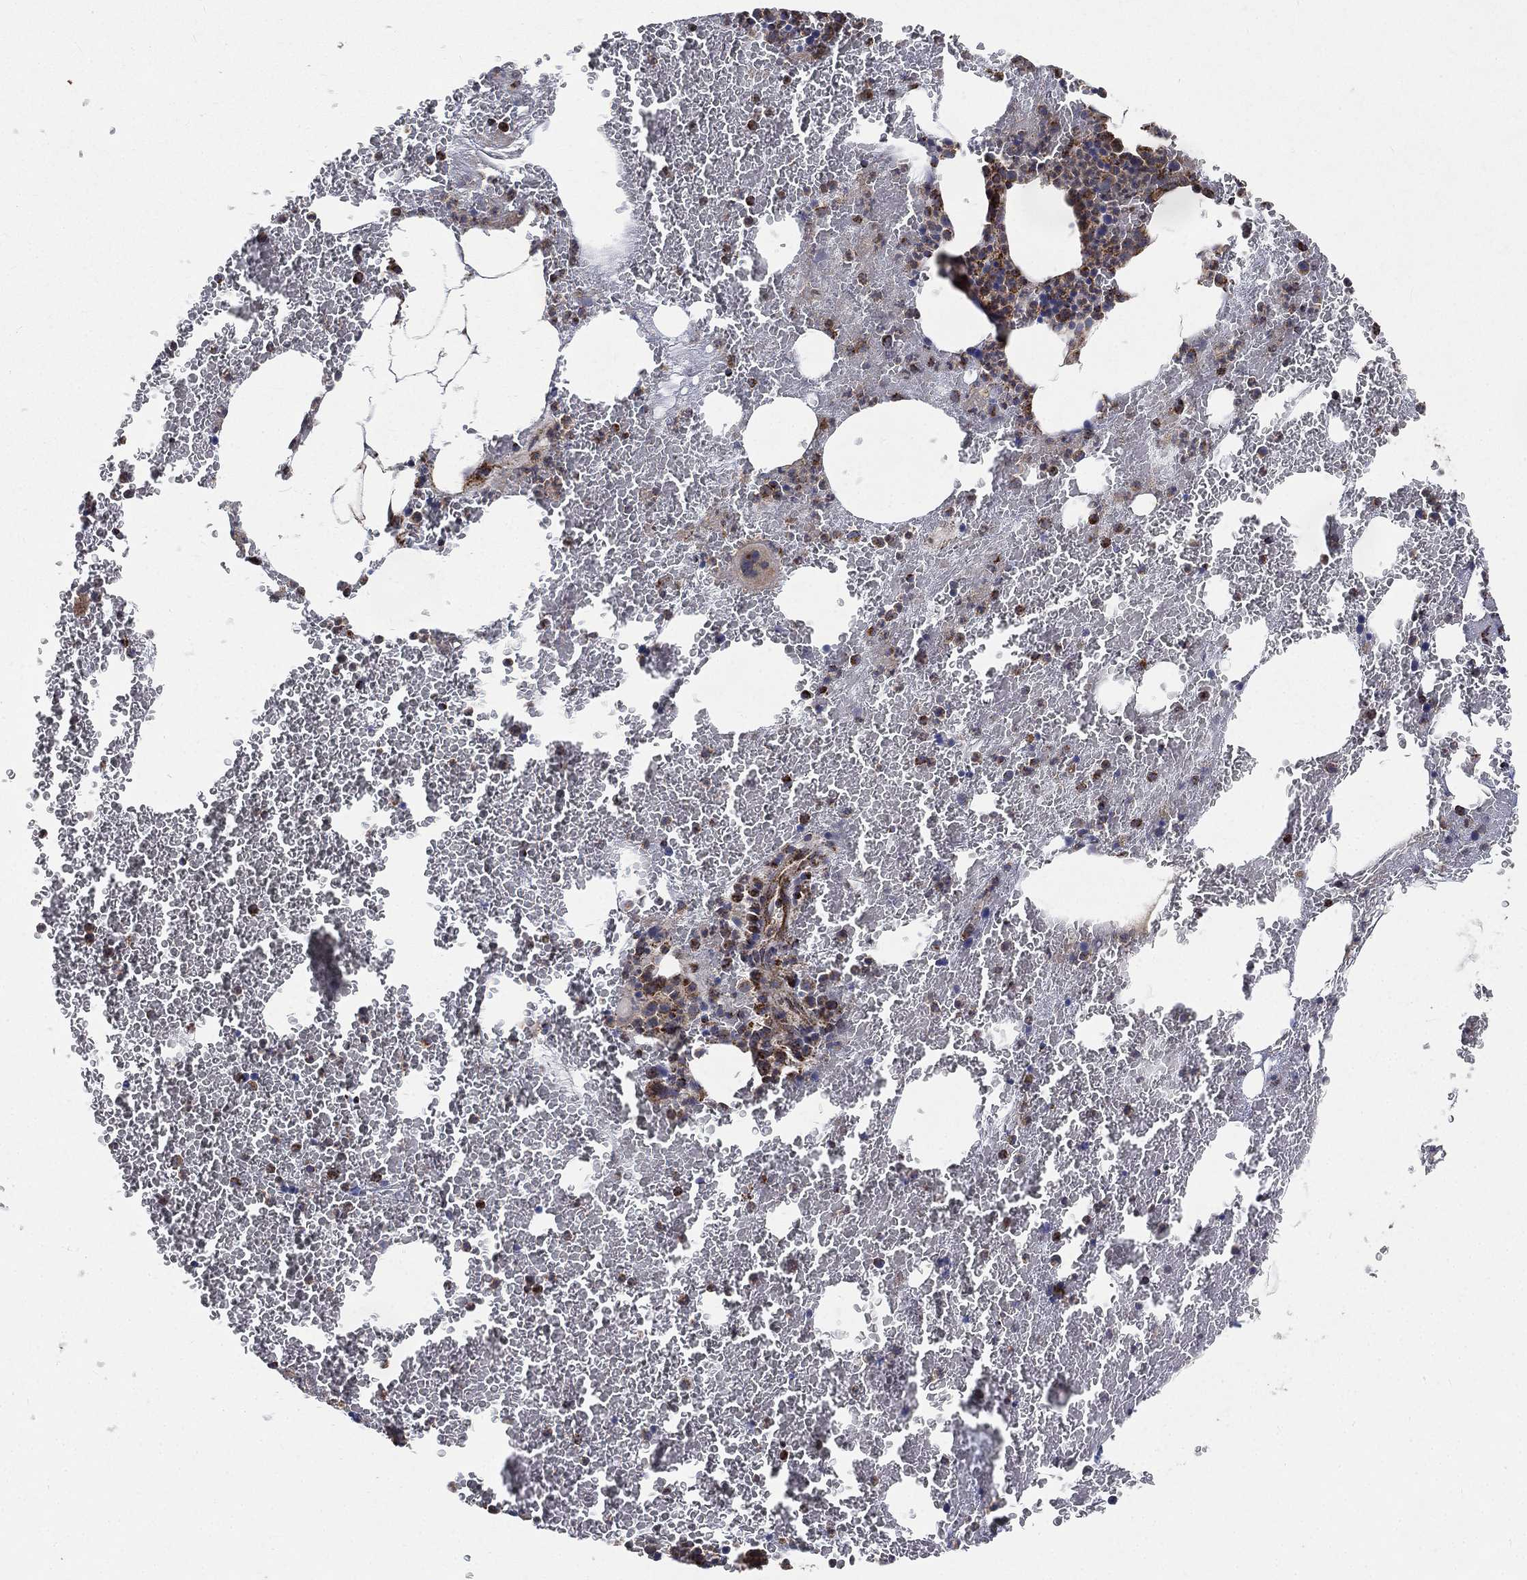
{"staining": {"intensity": "moderate", "quantity": "<25%", "location": "cytoplasmic/membranous"}, "tissue": "bone marrow", "cell_type": "Hematopoietic cells", "image_type": "normal", "snomed": [{"axis": "morphology", "description": "Normal tissue, NOS"}, {"axis": "topography", "description": "Bone marrow"}], "caption": "Hematopoietic cells display low levels of moderate cytoplasmic/membranous expression in about <25% of cells in benign bone marrow. Nuclei are stained in blue.", "gene": "SLC38A7", "patient": {"sex": "male", "age": 91}}